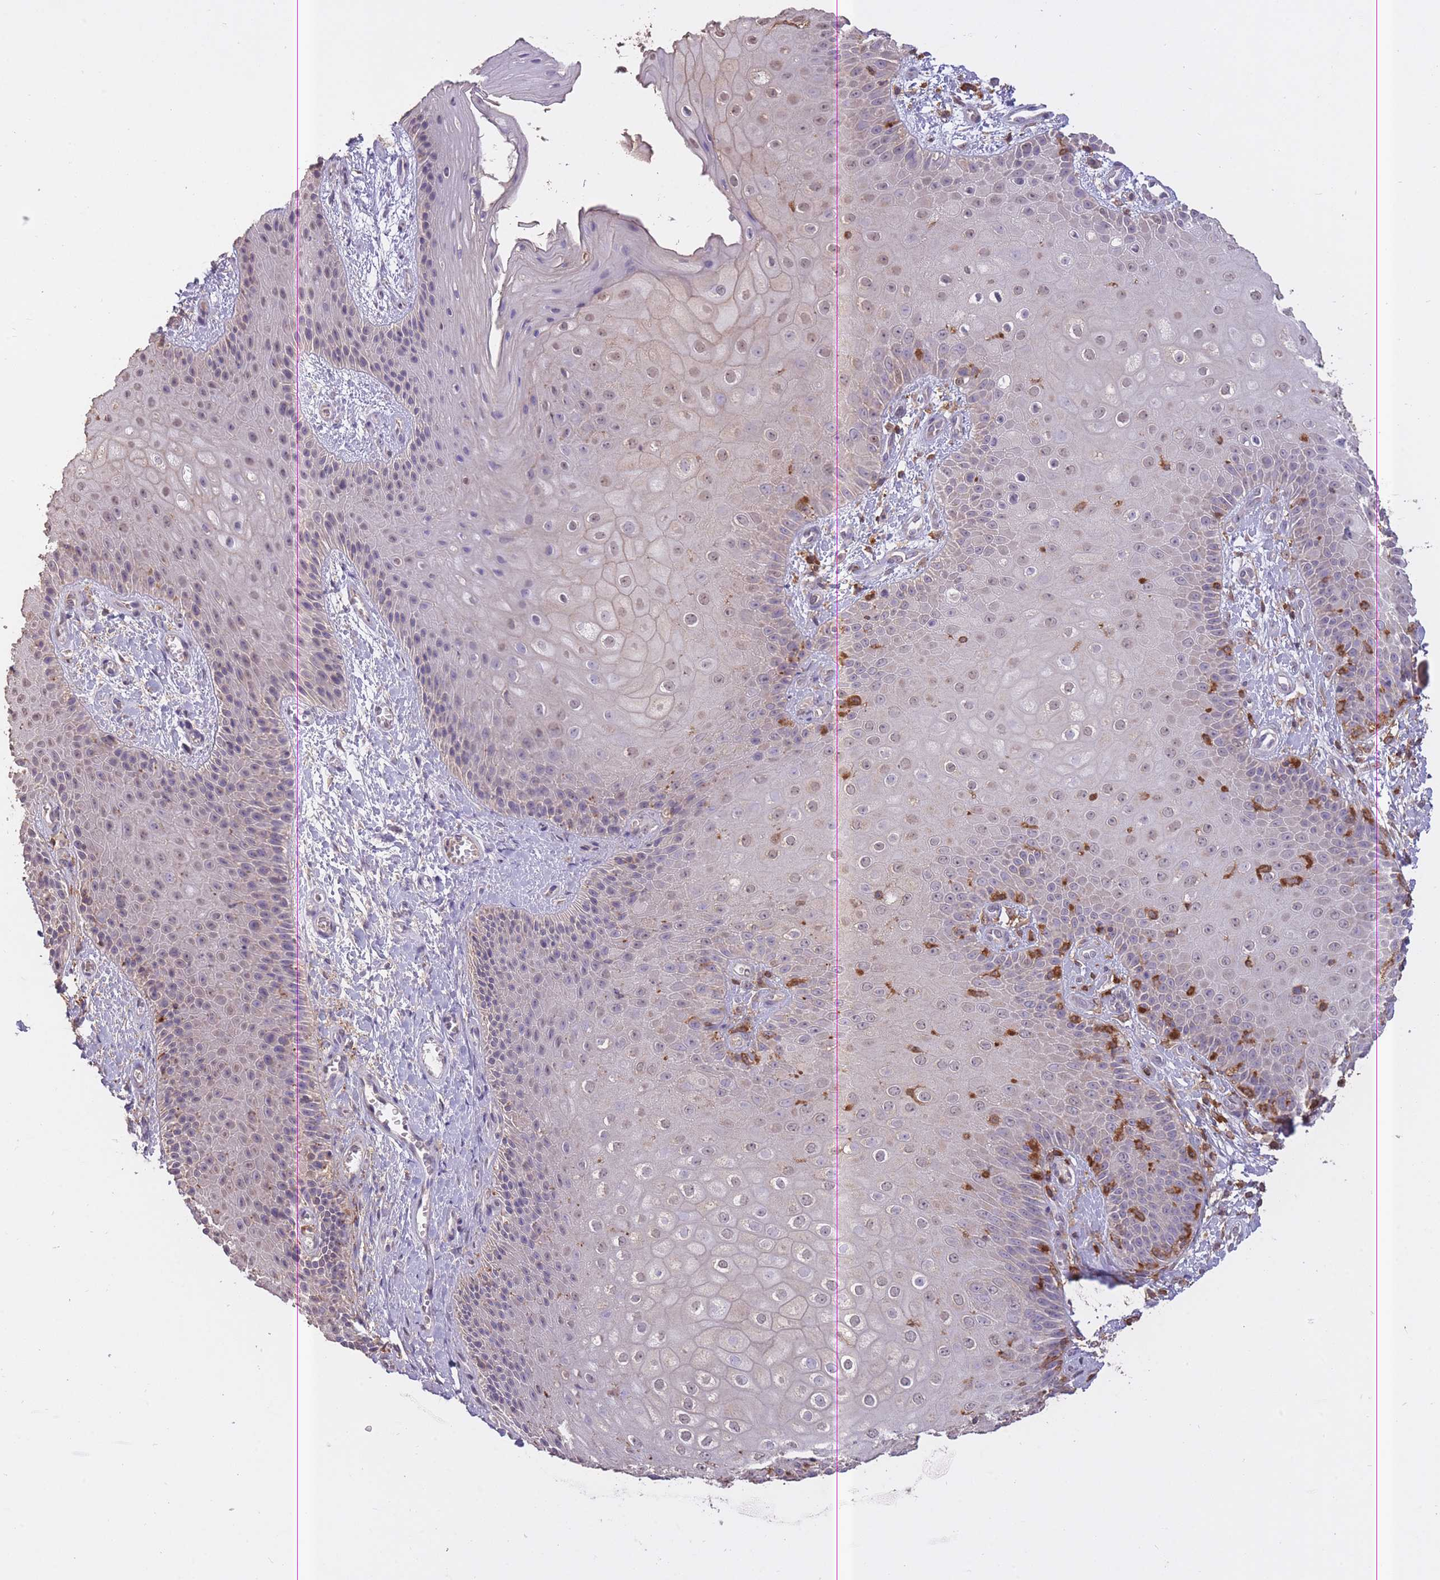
{"staining": {"intensity": "weak", "quantity": "<25%", "location": "nuclear"}, "tissue": "skin", "cell_type": "Epidermal cells", "image_type": "normal", "snomed": [{"axis": "morphology", "description": "Normal tissue, NOS"}, {"axis": "topography", "description": "Anal"}], "caption": "Epidermal cells are negative for brown protein staining in benign skin. (DAB (3,3'-diaminobenzidine) IHC, high magnification).", "gene": "GMIP", "patient": {"sex": "male", "age": 80}}